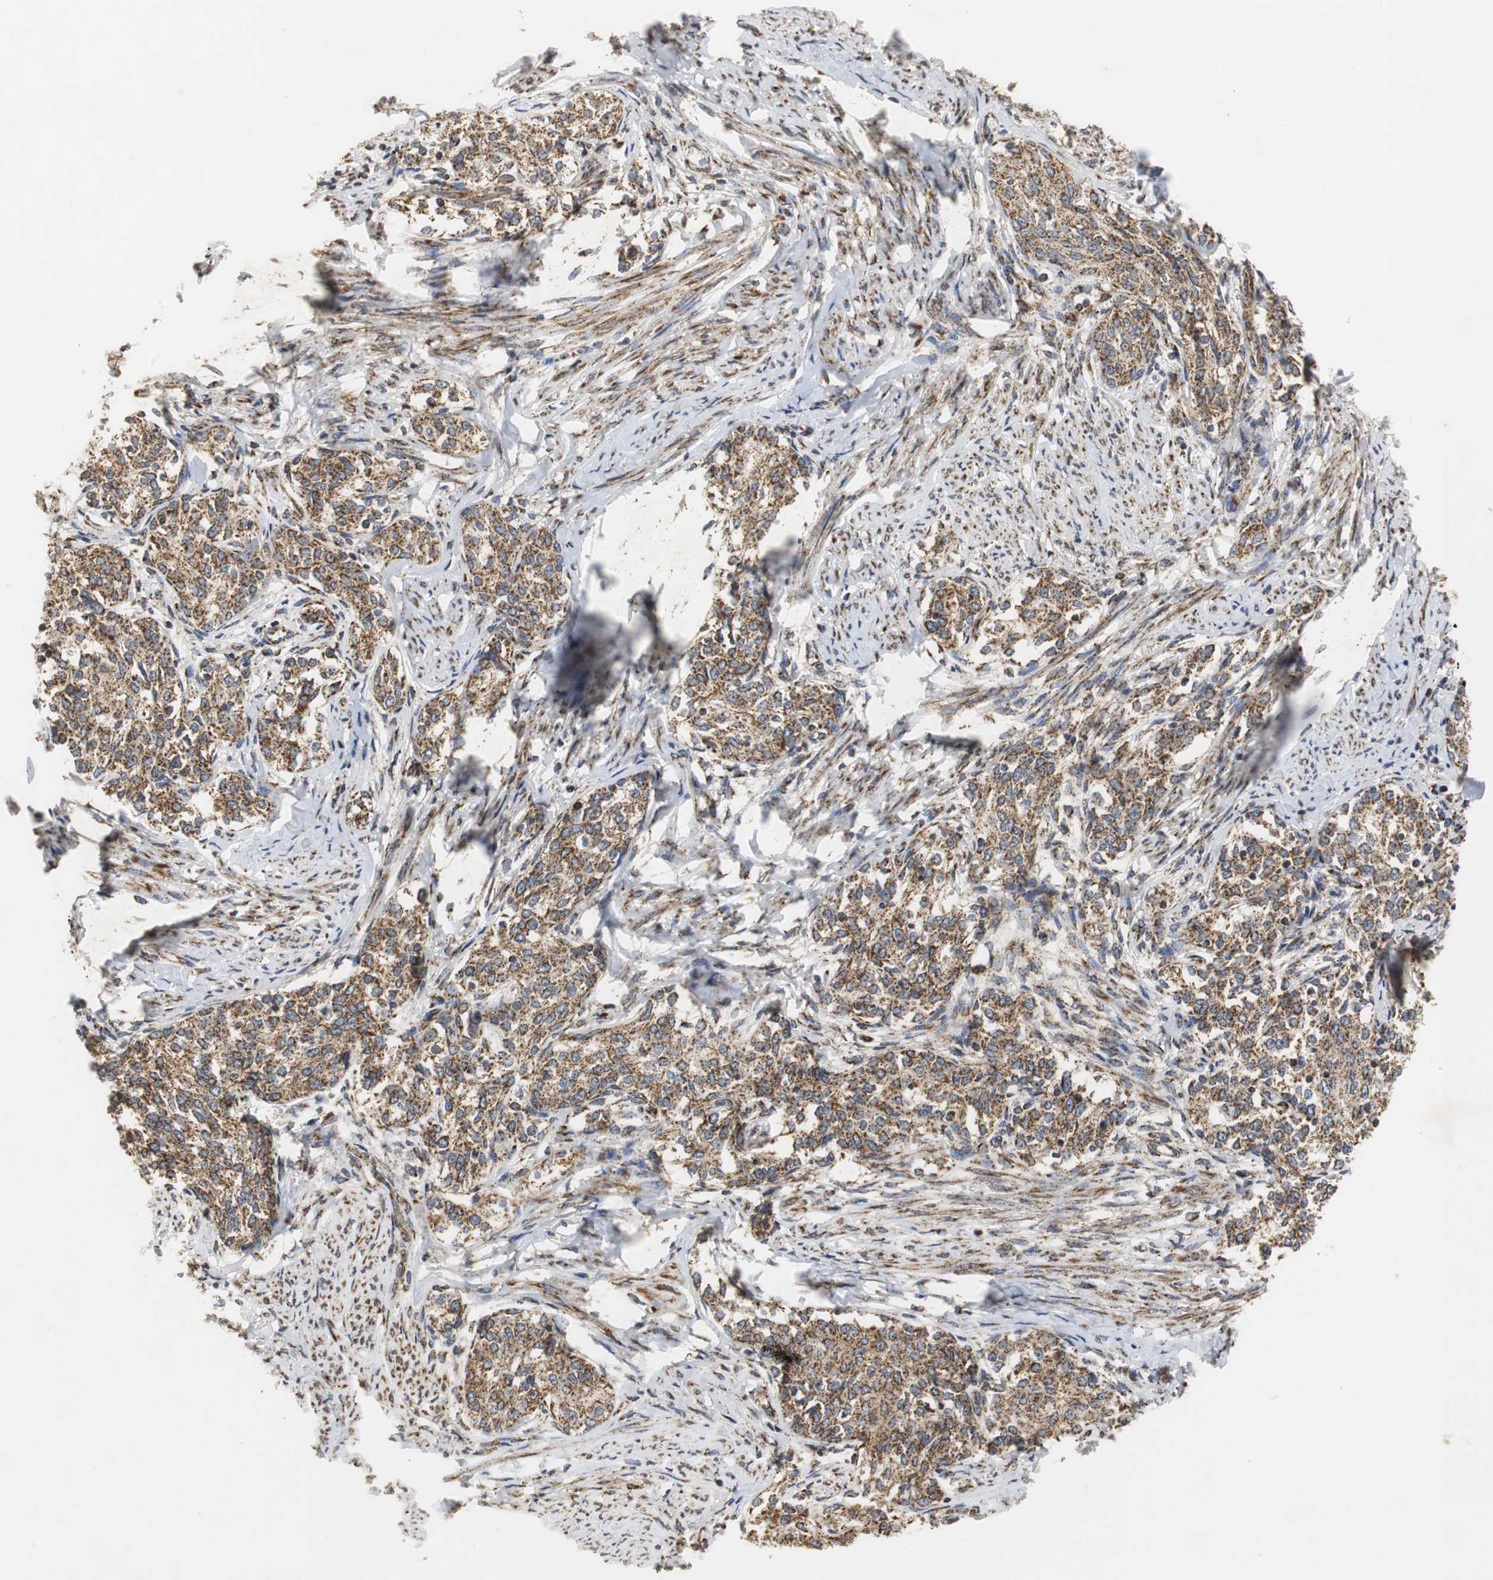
{"staining": {"intensity": "moderate", "quantity": ">75%", "location": "cytoplasmic/membranous"}, "tissue": "cervical cancer", "cell_type": "Tumor cells", "image_type": "cancer", "snomed": [{"axis": "morphology", "description": "Squamous cell carcinoma, NOS"}, {"axis": "morphology", "description": "Adenocarcinoma, NOS"}, {"axis": "topography", "description": "Cervix"}], "caption": "Immunohistochemical staining of human cervical adenocarcinoma shows moderate cytoplasmic/membranous protein expression in approximately >75% of tumor cells.", "gene": "HSD17B10", "patient": {"sex": "female", "age": 52}}